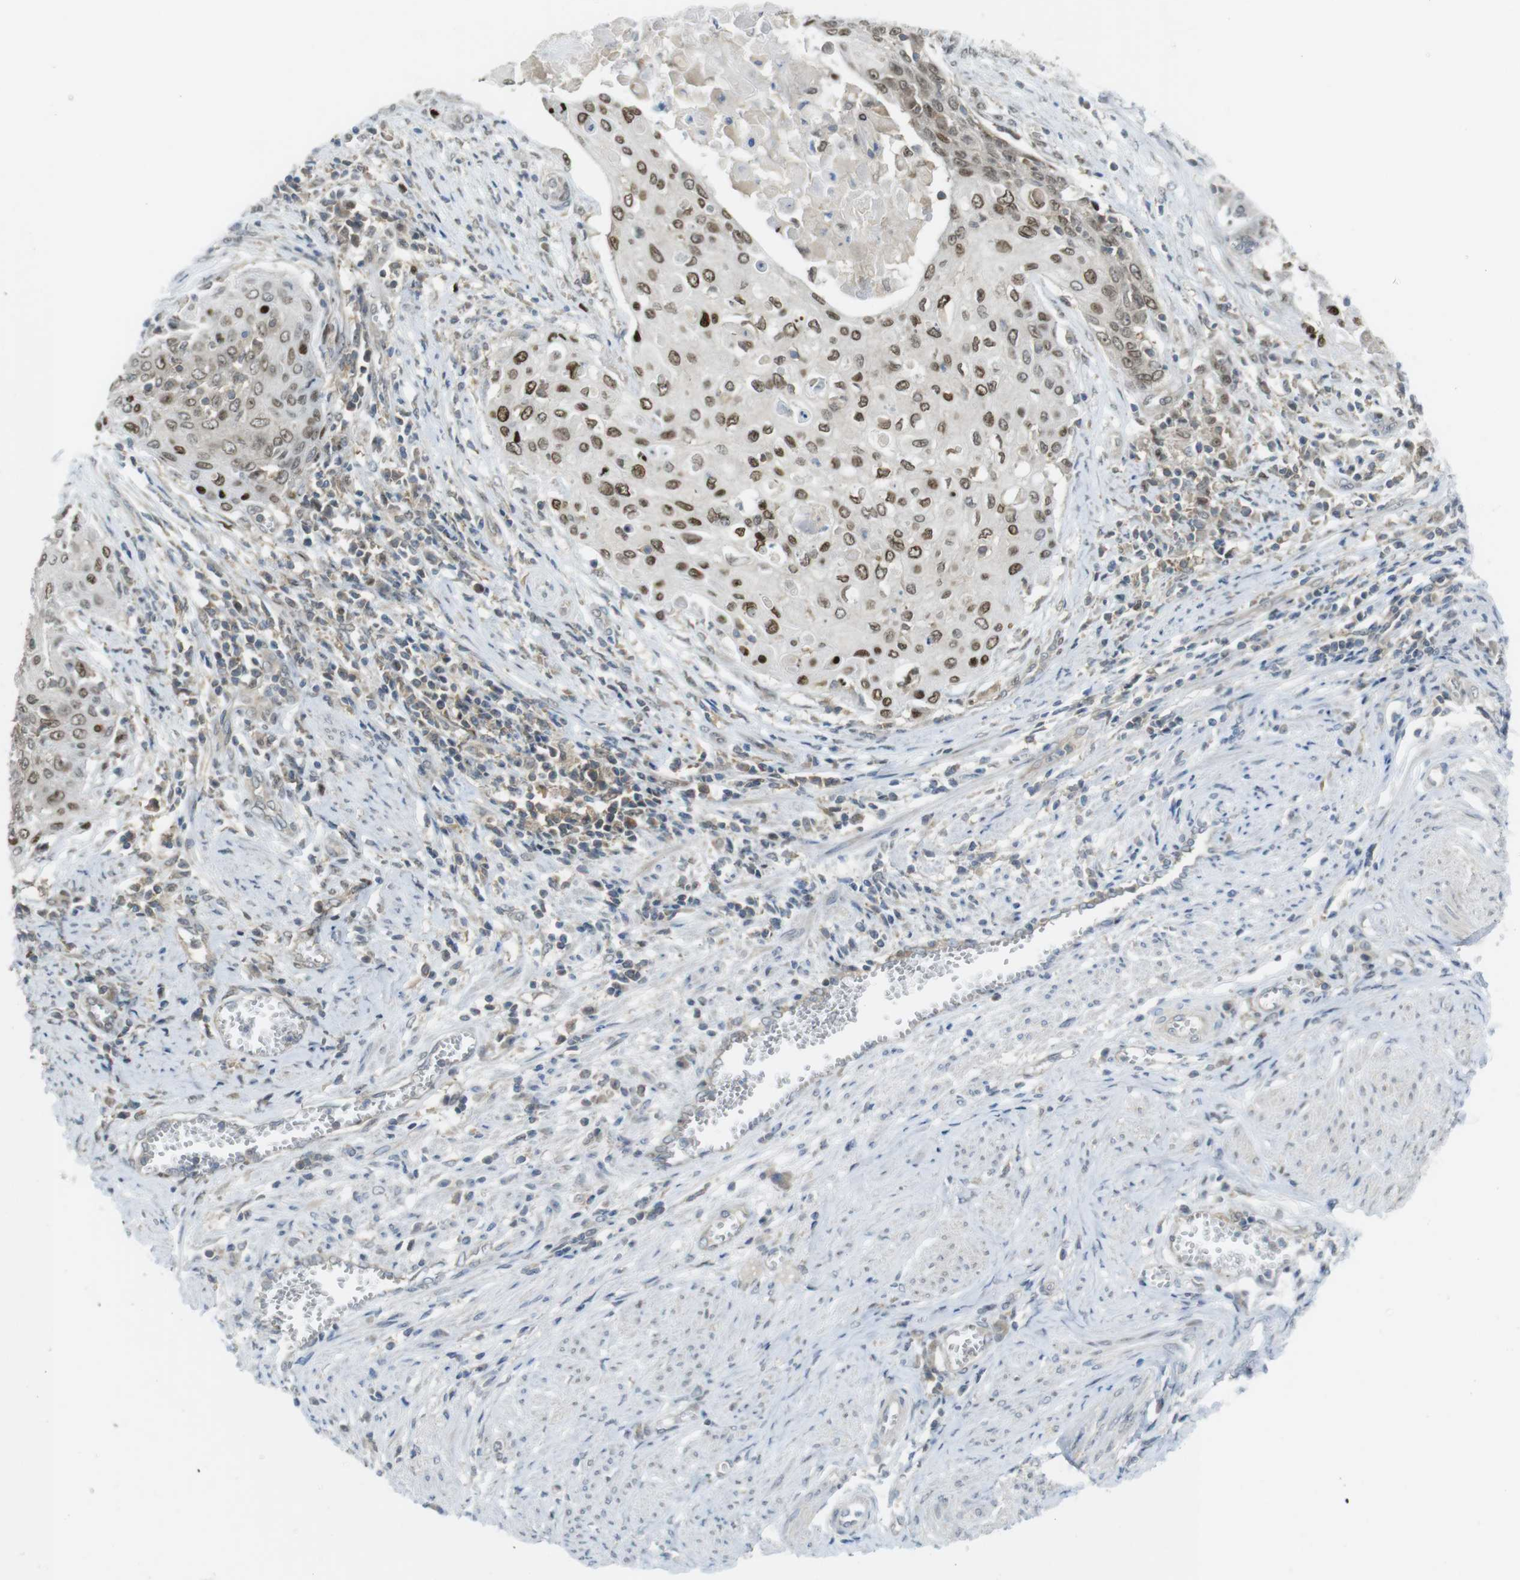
{"staining": {"intensity": "moderate", "quantity": "25%-75%", "location": "nuclear"}, "tissue": "cervical cancer", "cell_type": "Tumor cells", "image_type": "cancer", "snomed": [{"axis": "morphology", "description": "Squamous cell carcinoma, NOS"}, {"axis": "topography", "description": "Cervix"}], "caption": "Immunohistochemistry (IHC) (DAB) staining of squamous cell carcinoma (cervical) shows moderate nuclear protein staining in about 25%-75% of tumor cells.", "gene": "RCC1", "patient": {"sex": "female", "age": 39}}